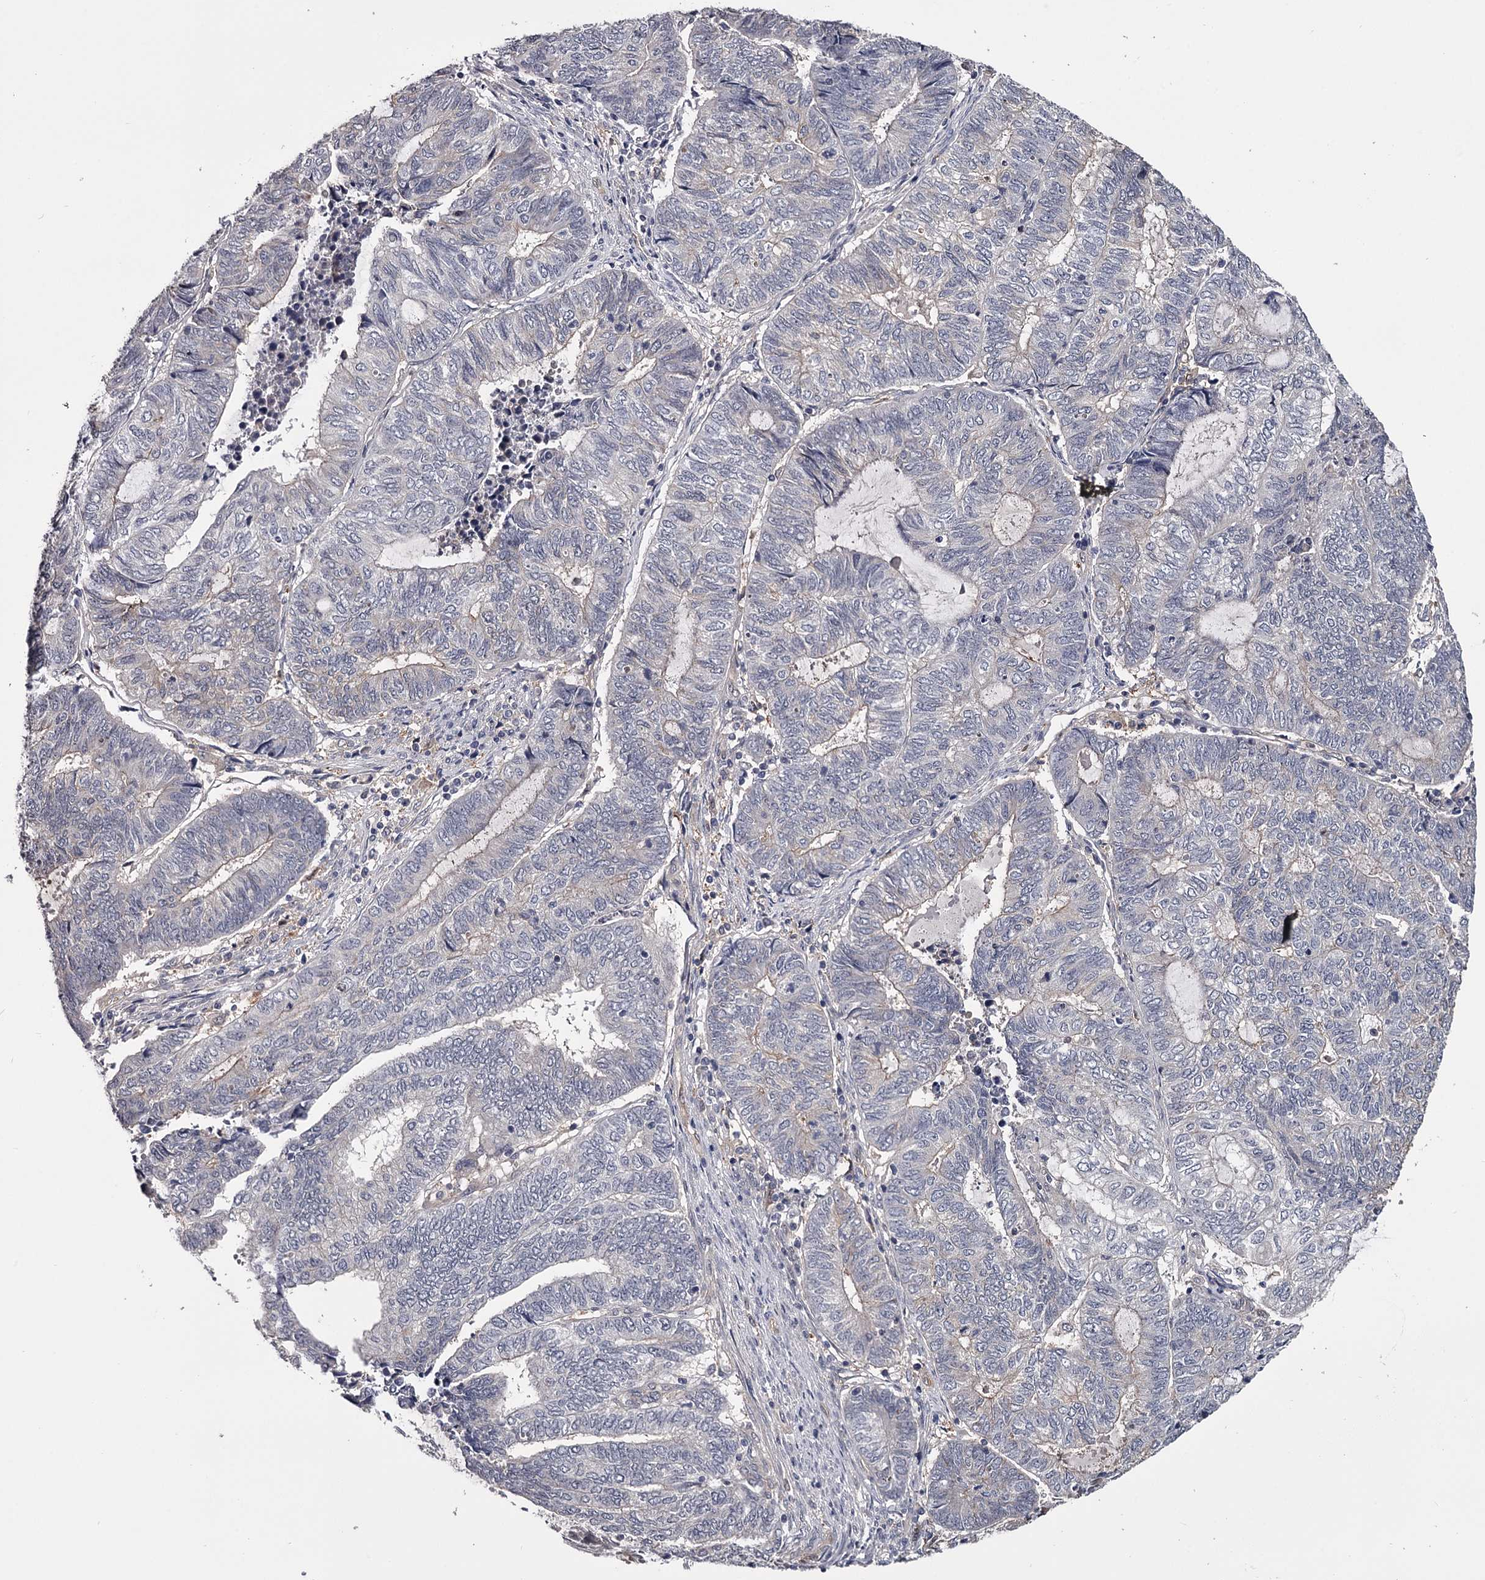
{"staining": {"intensity": "negative", "quantity": "none", "location": "none"}, "tissue": "endometrial cancer", "cell_type": "Tumor cells", "image_type": "cancer", "snomed": [{"axis": "morphology", "description": "Adenocarcinoma, NOS"}, {"axis": "topography", "description": "Uterus"}, {"axis": "topography", "description": "Endometrium"}], "caption": "An immunohistochemistry (IHC) image of endometrial cancer is shown. There is no staining in tumor cells of endometrial cancer.", "gene": "GSTO1", "patient": {"sex": "female", "age": 70}}